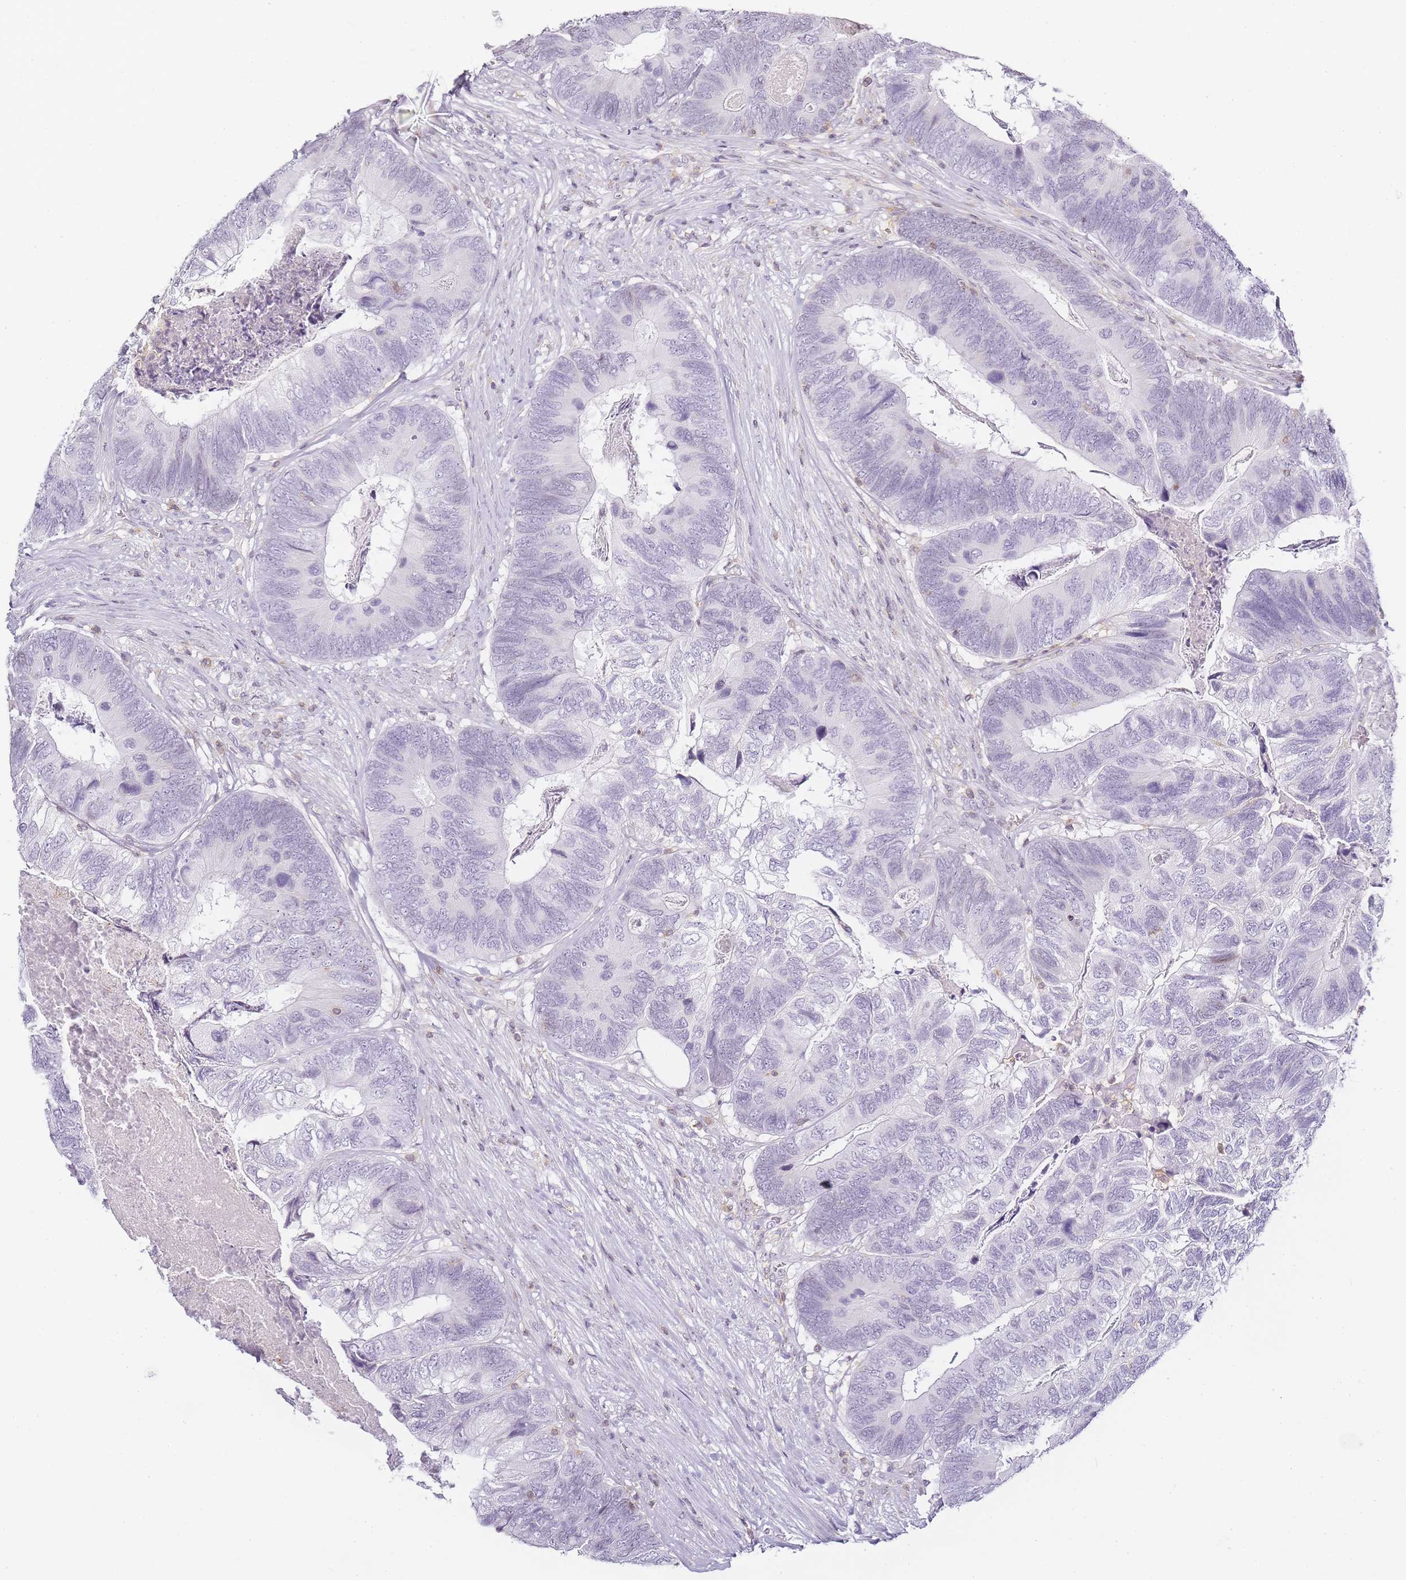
{"staining": {"intensity": "negative", "quantity": "none", "location": "none"}, "tissue": "colorectal cancer", "cell_type": "Tumor cells", "image_type": "cancer", "snomed": [{"axis": "morphology", "description": "Adenocarcinoma, NOS"}, {"axis": "topography", "description": "Colon"}], "caption": "High power microscopy micrograph of an immunohistochemistry histopathology image of adenocarcinoma (colorectal), revealing no significant positivity in tumor cells.", "gene": "JAKMIP1", "patient": {"sex": "female", "age": 67}}